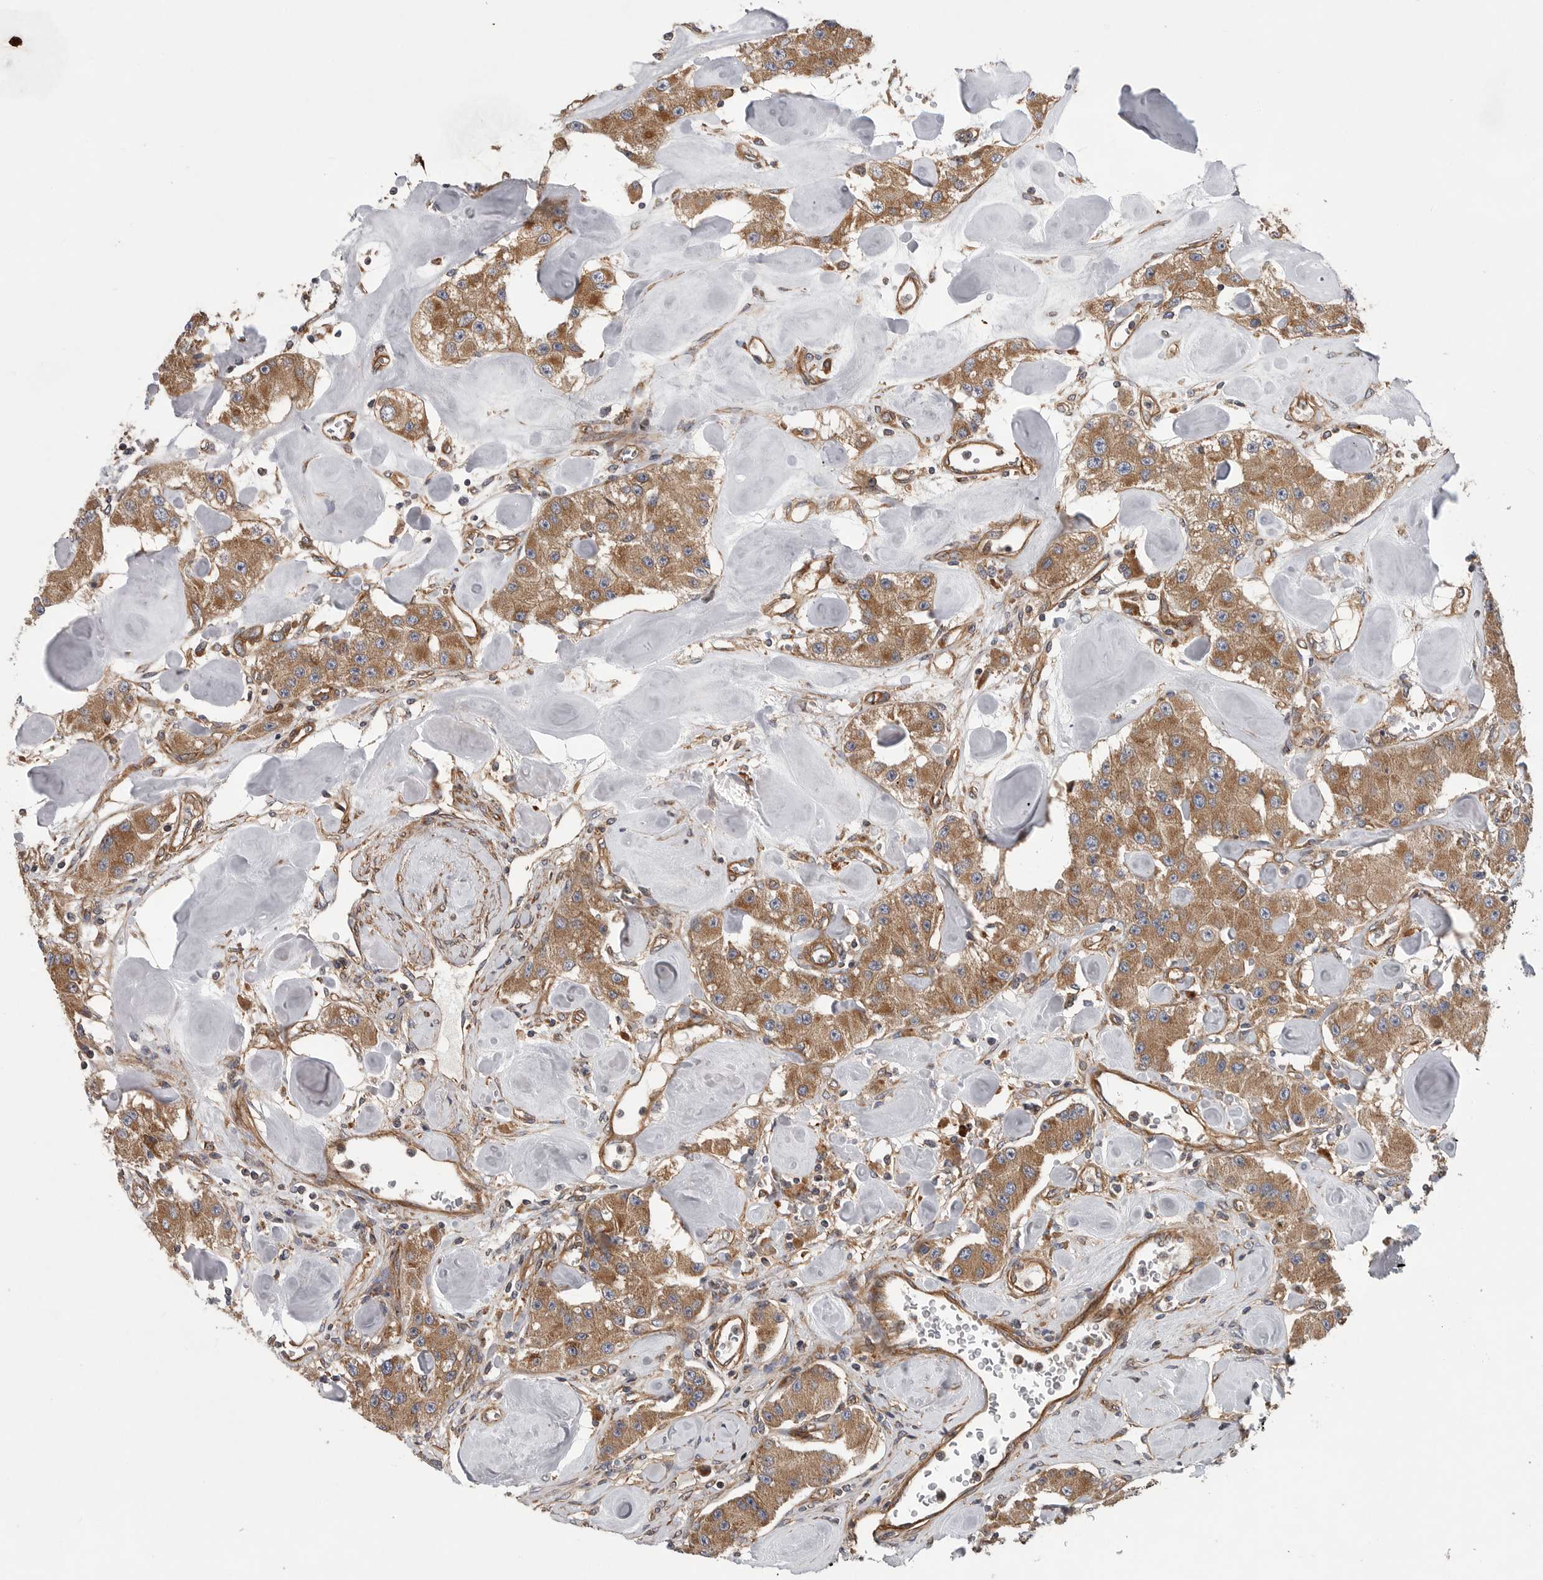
{"staining": {"intensity": "moderate", "quantity": ">75%", "location": "cytoplasmic/membranous"}, "tissue": "carcinoid", "cell_type": "Tumor cells", "image_type": "cancer", "snomed": [{"axis": "morphology", "description": "Carcinoid, malignant, NOS"}, {"axis": "topography", "description": "Pancreas"}], "caption": "A histopathology image showing moderate cytoplasmic/membranous staining in about >75% of tumor cells in carcinoid, as visualized by brown immunohistochemical staining.", "gene": "OXR1", "patient": {"sex": "male", "age": 41}}